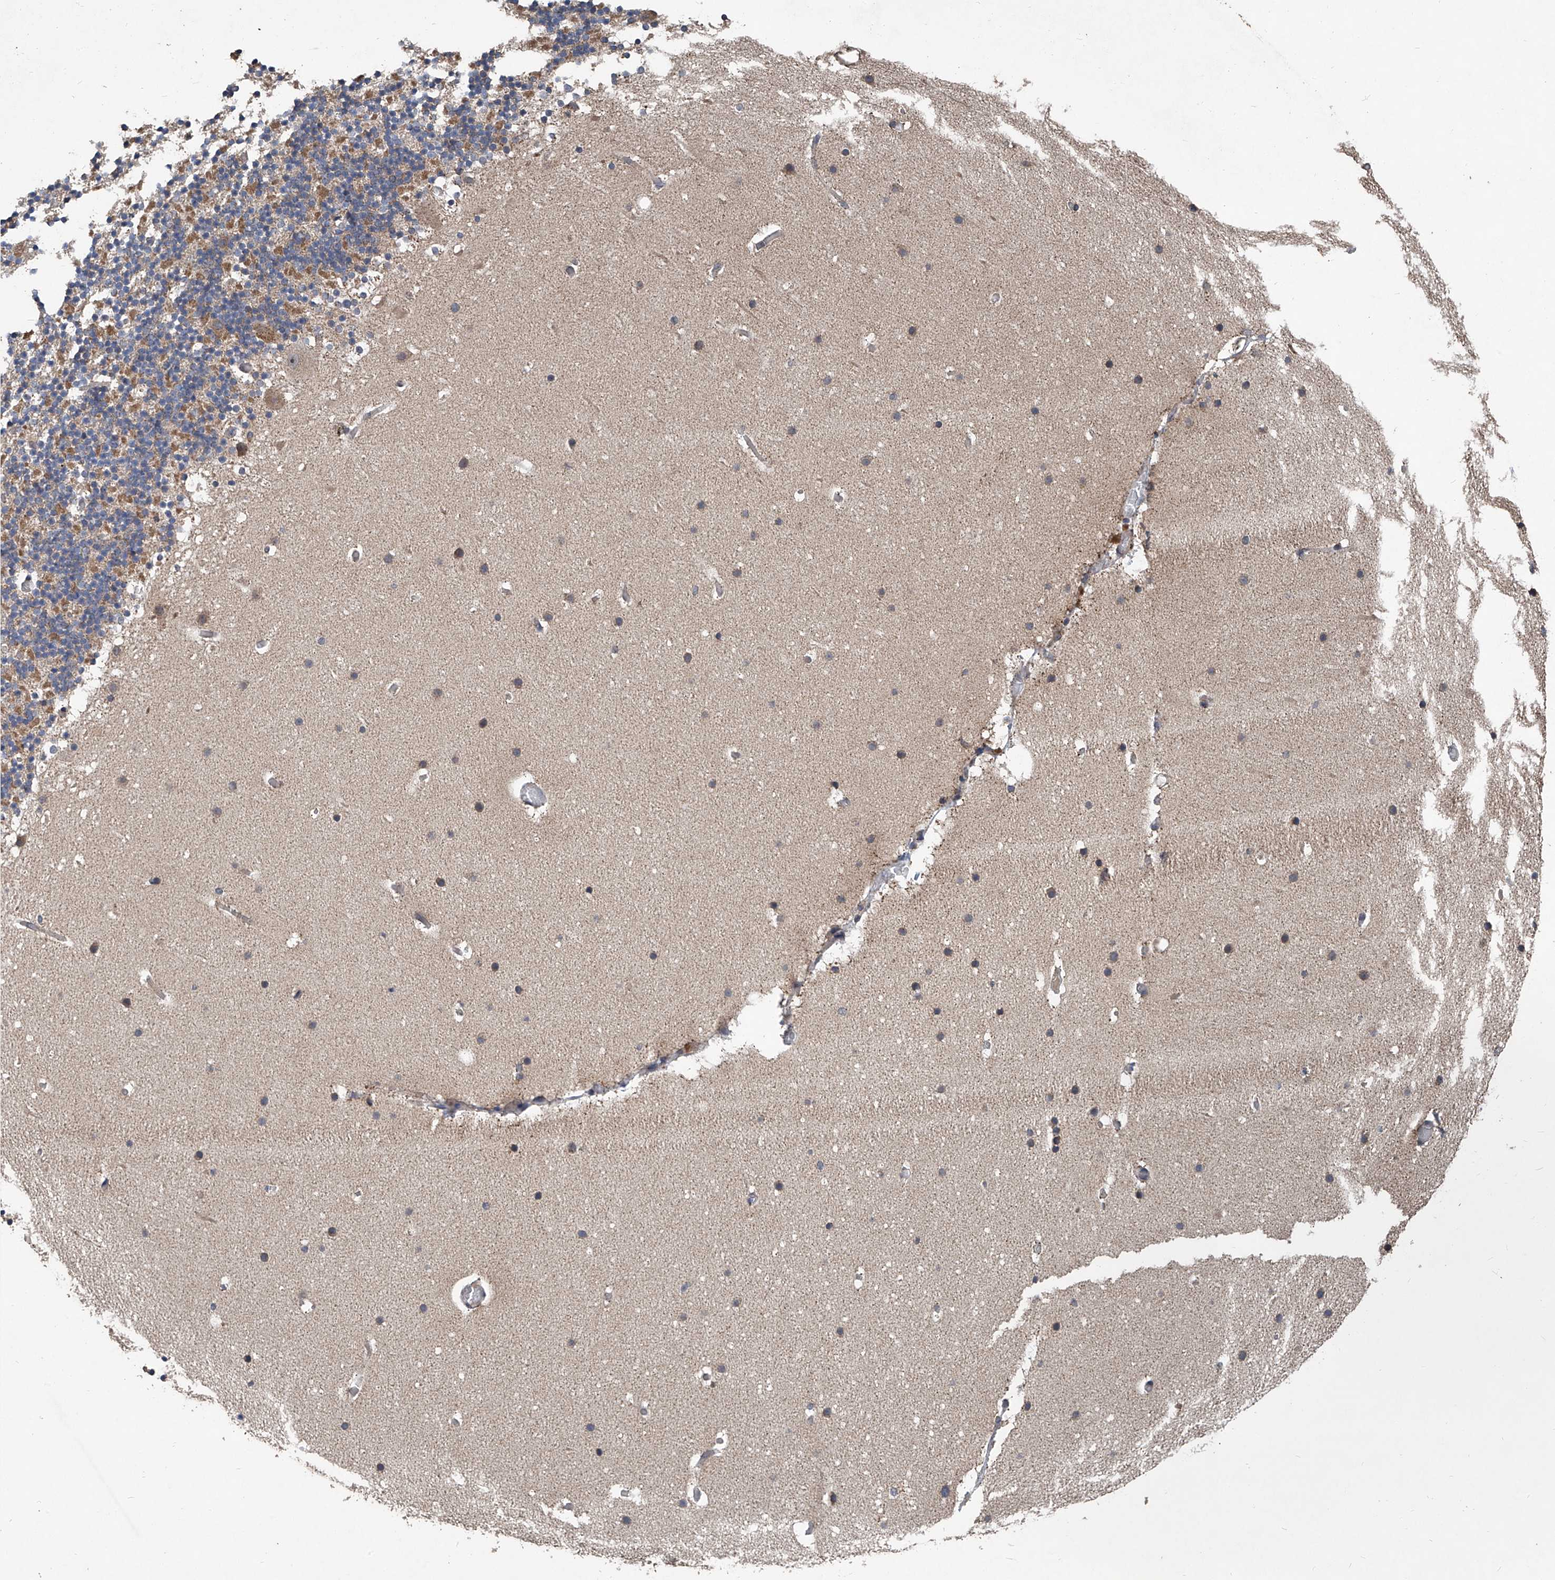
{"staining": {"intensity": "moderate", "quantity": "<25%", "location": "cytoplasmic/membranous"}, "tissue": "cerebellum", "cell_type": "Cells in granular layer", "image_type": "normal", "snomed": [{"axis": "morphology", "description": "Normal tissue, NOS"}, {"axis": "topography", "description": "Cerebellum"}], "caption": "Immunohistochemistry staining of benign cerebellum, which demonstrates low levels of moderate cytoplasmic/membranous expression in approximately <25% of cells in granular layer indicating moderate cytoplasmic/membranous protein staining. The staining was performed using DAB (3,3'-diaminobenzidine) (brown) for protein detection and nuclei were counterstained in hematoxylin (blue).", "gene": "BCKDHB", "patient": {"sex": "male", "age": 57}}